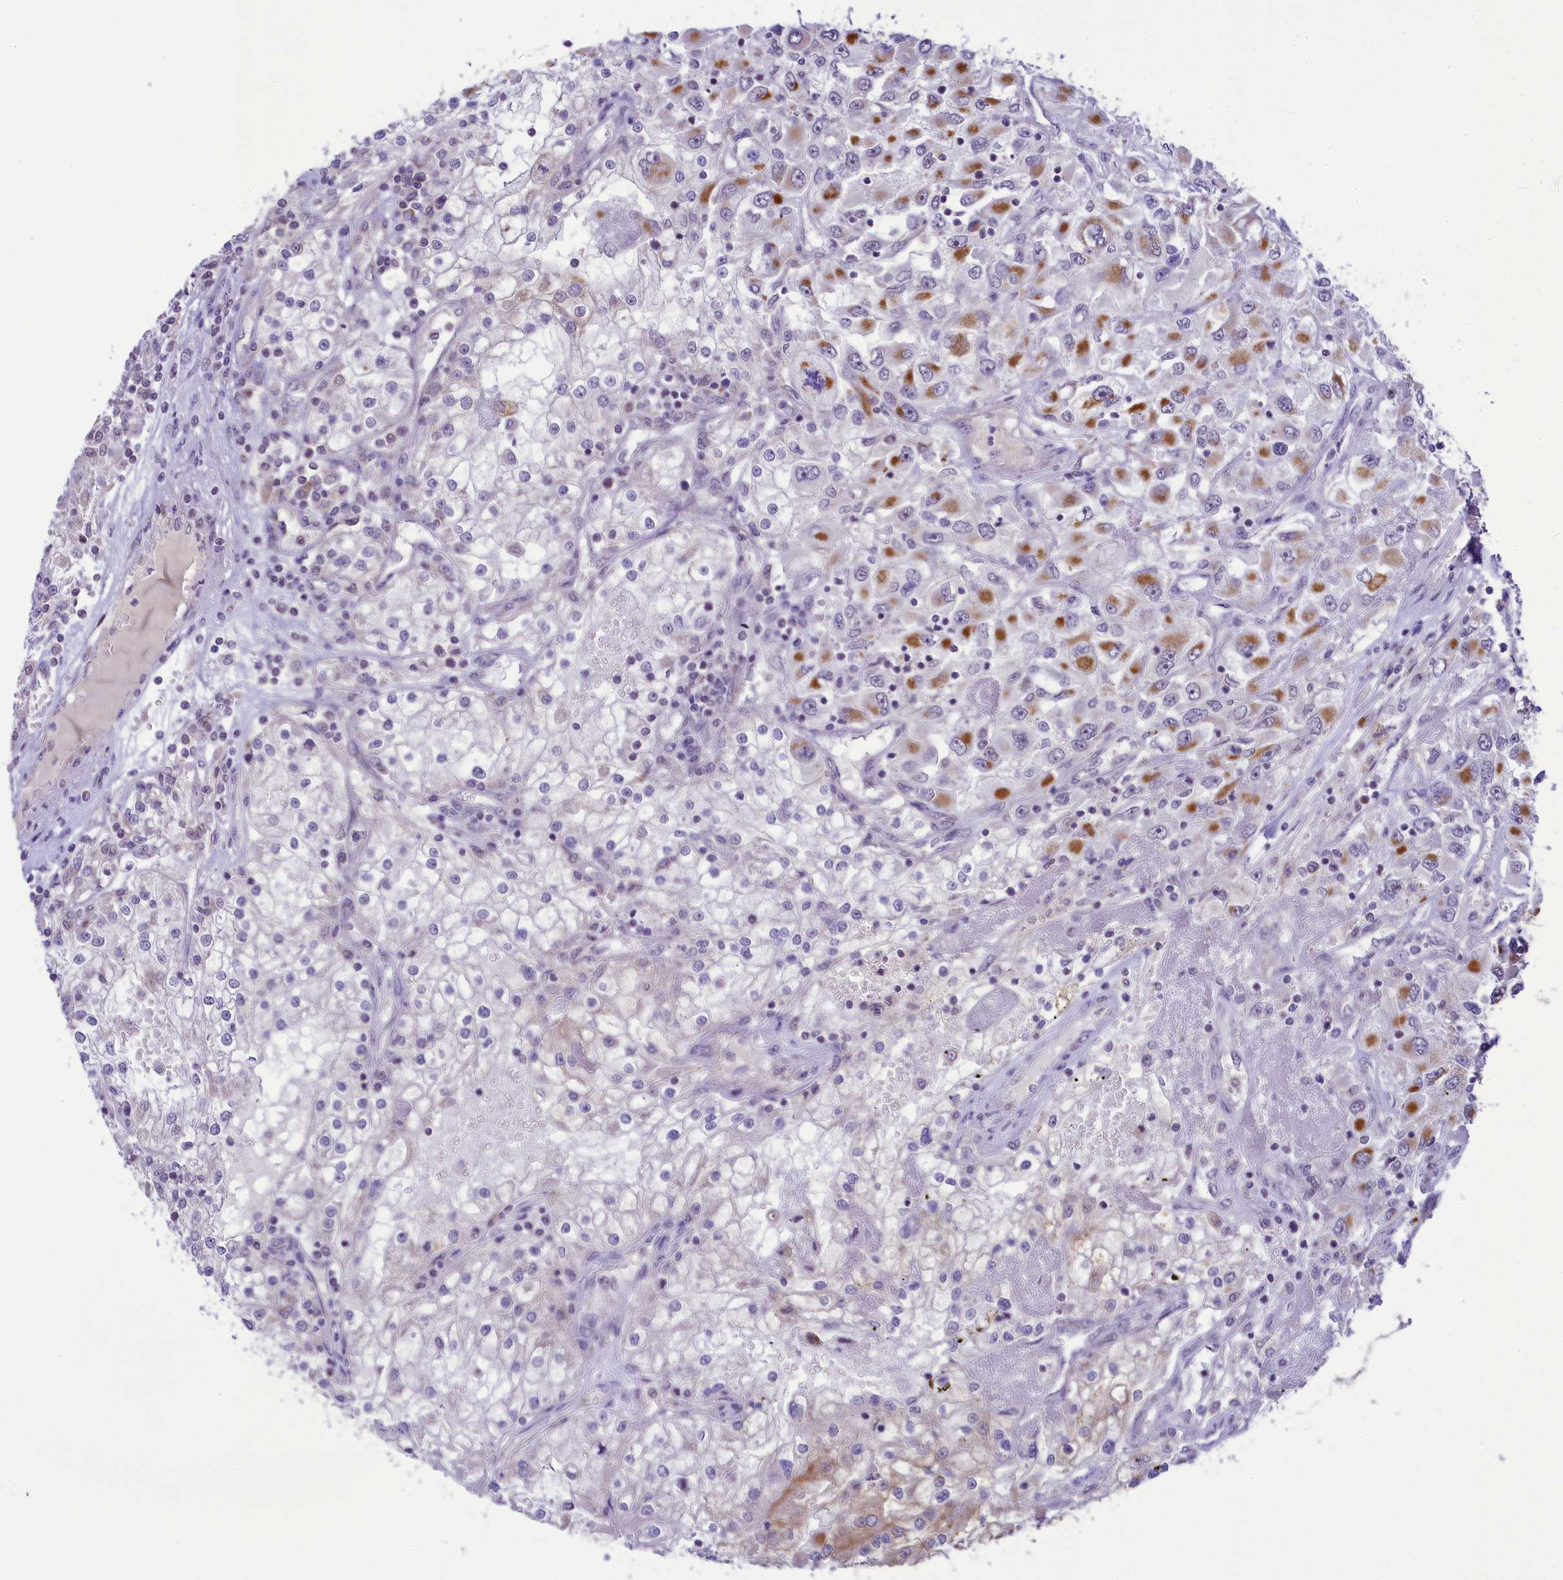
{"staining": {"intensity": "moderate", "quantity": "<25%", "location": "cytoplasmic/membranous"}, "tissue": "renal cancer", "cell_type": "Tumor cells", "image_type": "cancer", "snomed": [{"axis": "morphology", "description": "Adenocarcinoma, NOS"}, {"axis": "topography", "description": "Kidney"}], "caption": "Immunohistochemical staining of human renal cancer (adenocarcinoma) demonstrates low levels of moderate cytoplasmic/membranous protein positivity in approximately <25% of tumor cells.", "gene": "PAF1", "patient": {"sex": "female", "age": 52}}